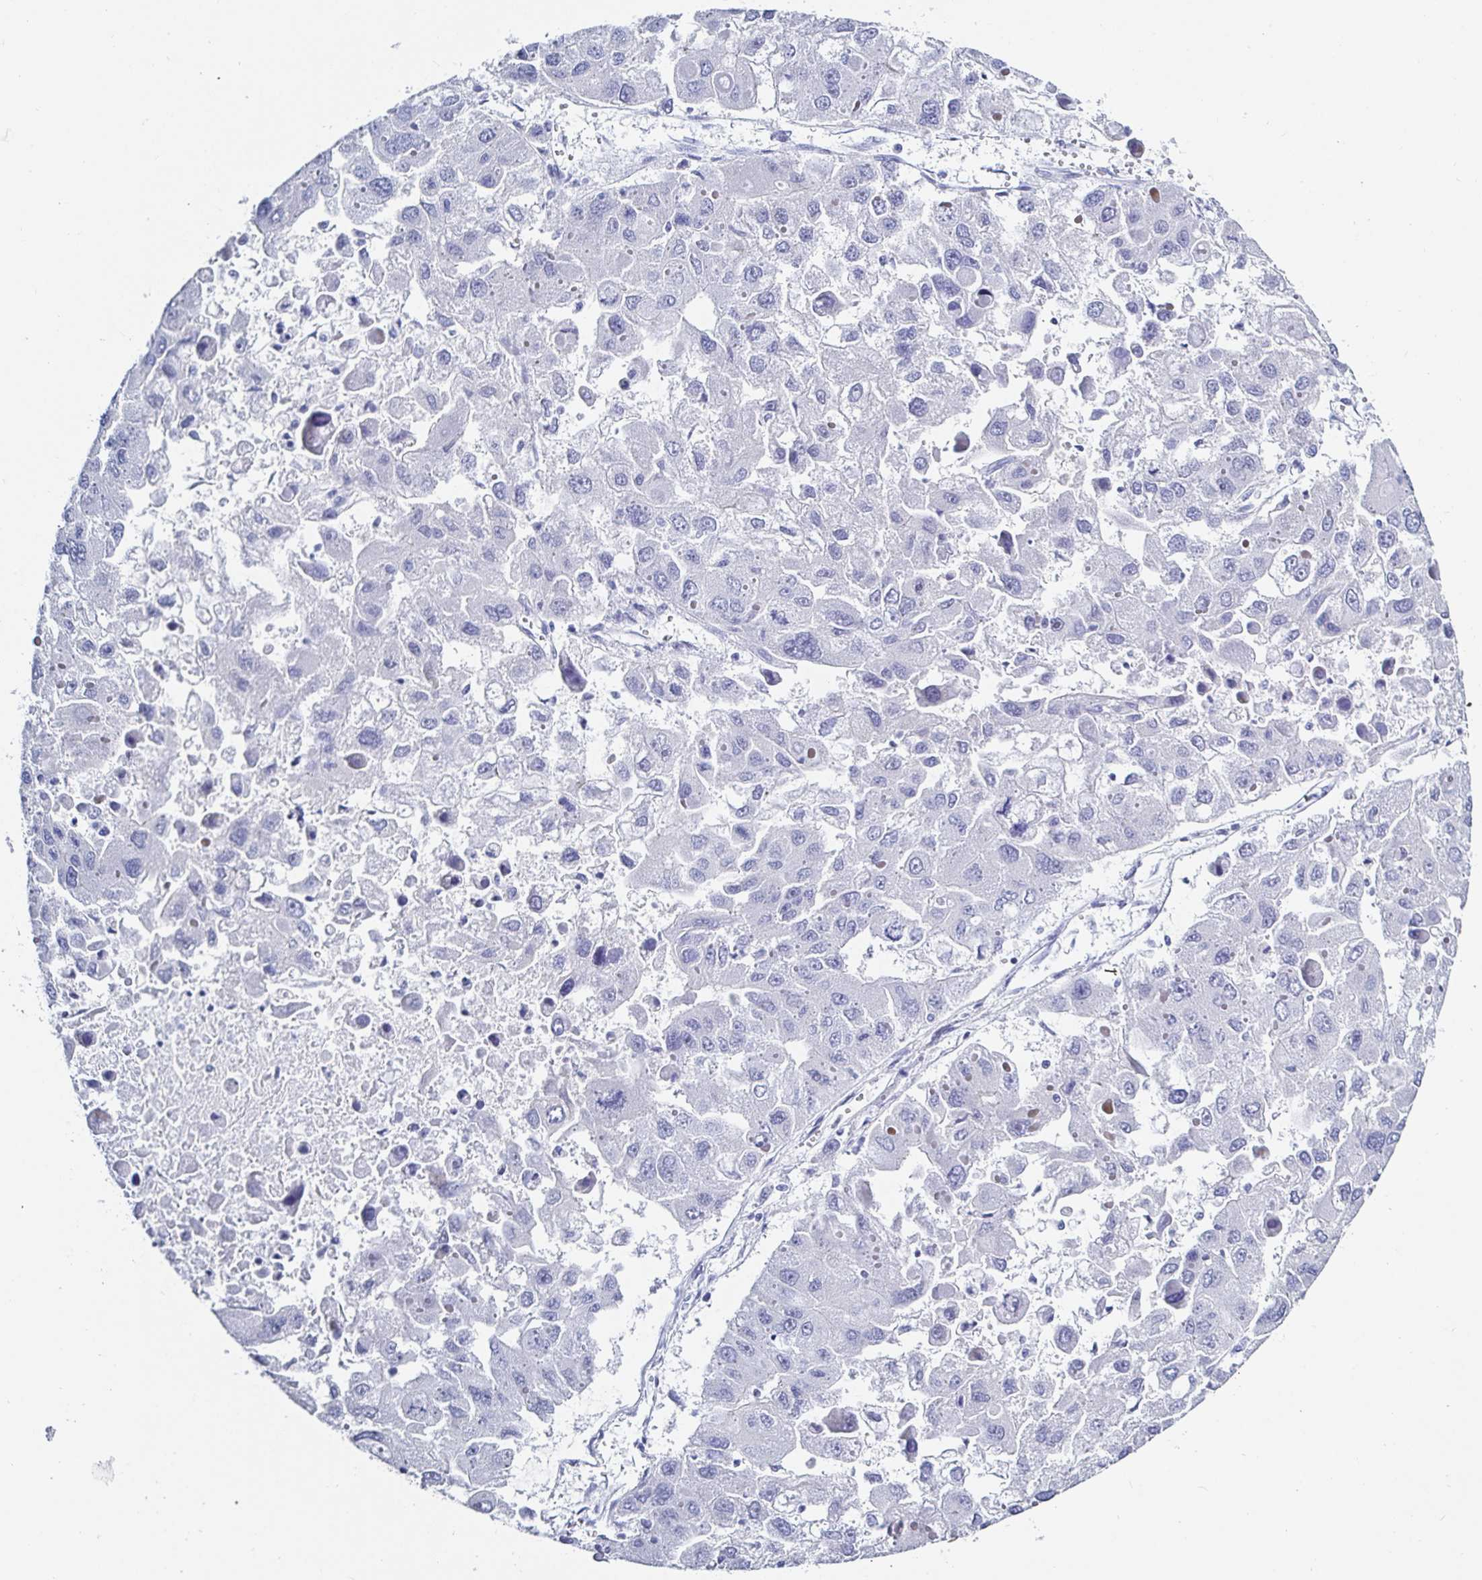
{"staining": {"intensity": "negative", "quantity": "none", "location": "none"}, "tissue": "liver cancer", "cell_type": "Tumor cells", "image_type": "cancer", "snomed": [{"axis": "morphology", "description": "Carcinoma, Hepatocellular, NOS"}, {"axis": "topography", "description": "Liver"}], "caption": "This micrograph is of liver cancer (hepatocellular carcinoma) stained with immunohistochemistry to label a protein in brown with the nuclei are counter-stained blue. There is no expression in tumor cells. (Brightfield microscopy of DAB immunohistochemistry (IHC) at high magnification).", "gene": "OR10K1", "patient": {"sex": "female", "age": 41}}